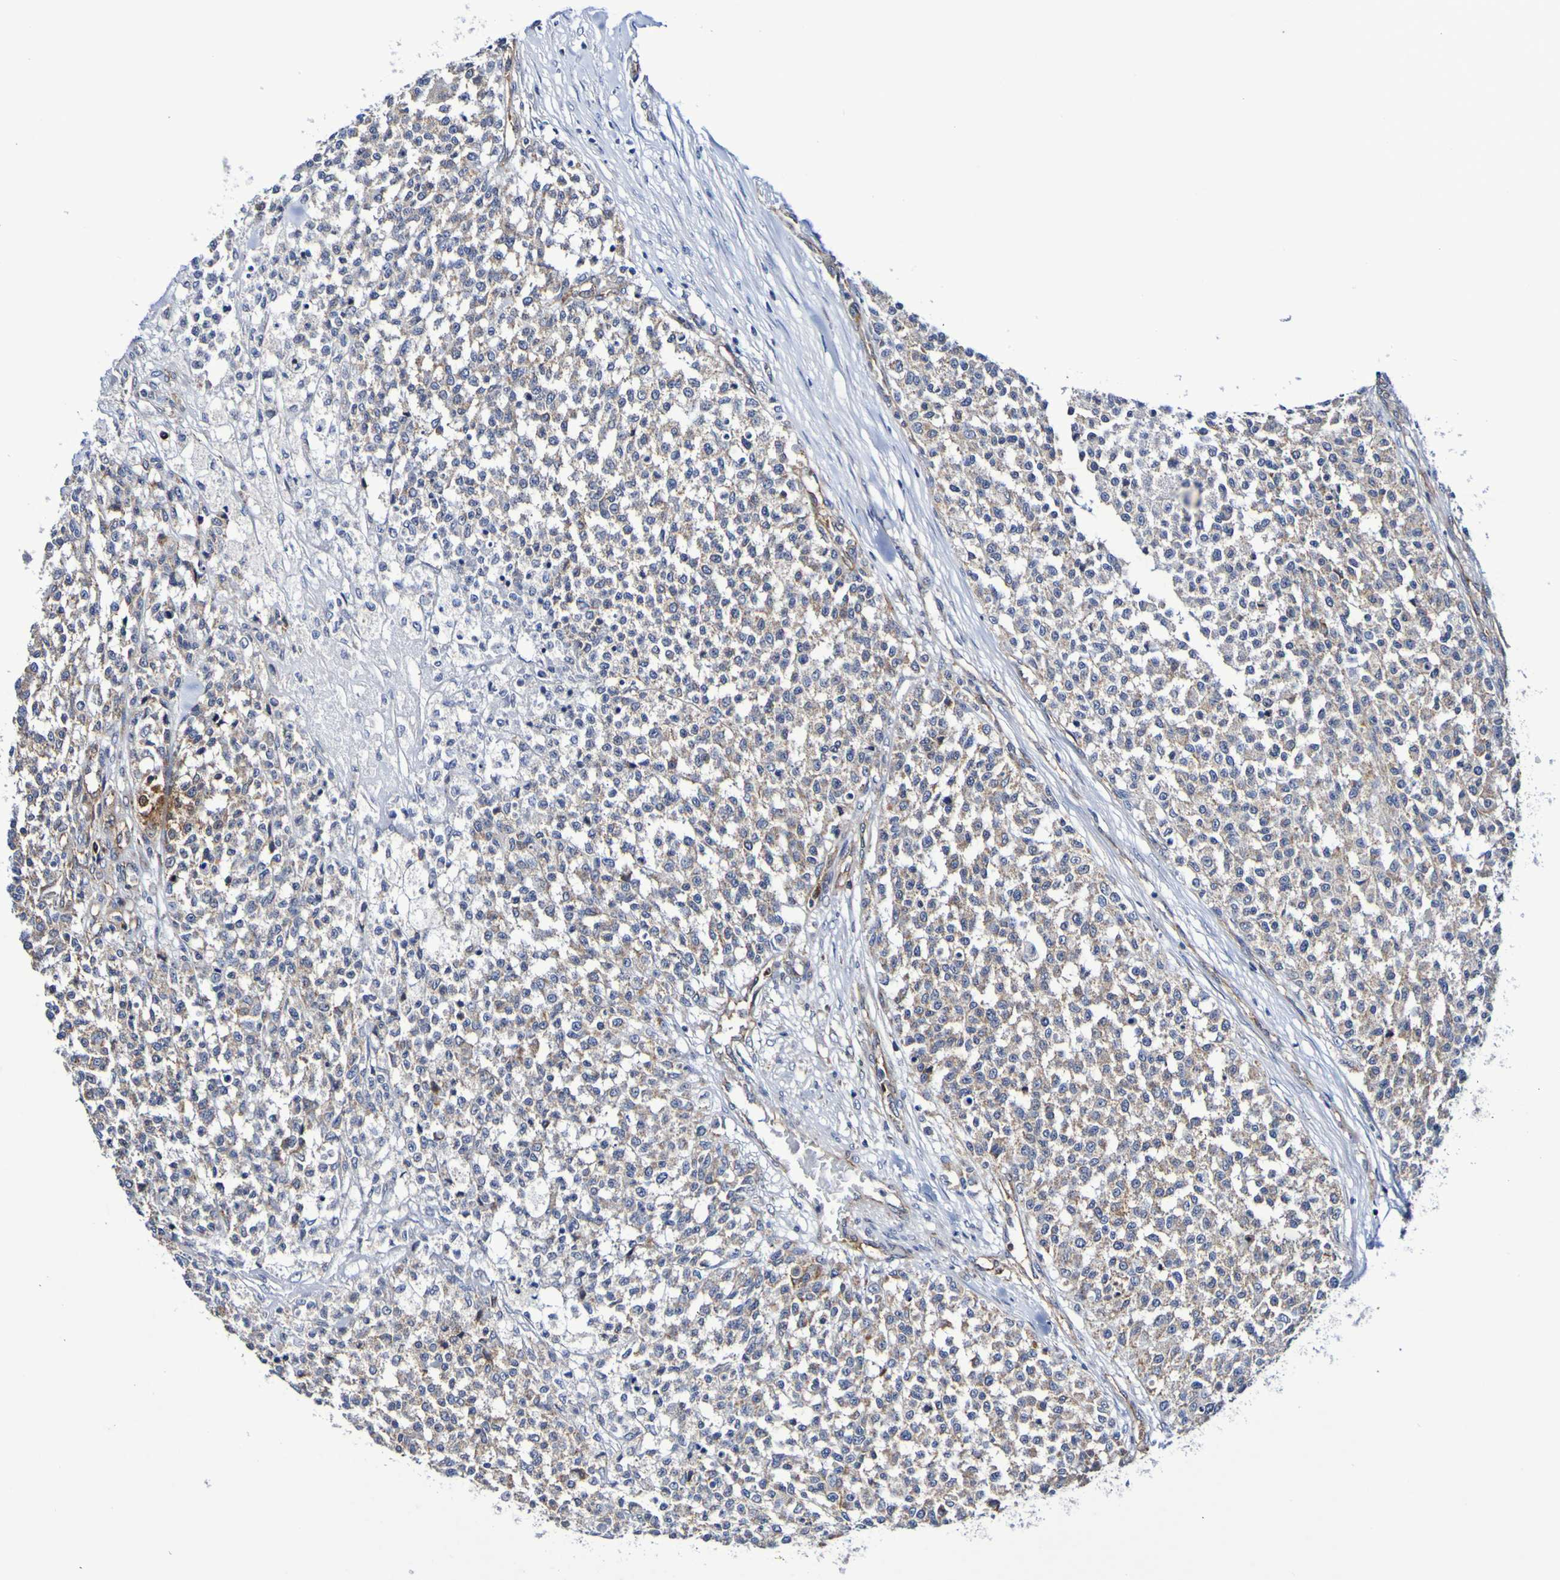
{"staining": {"intensity": "weak", "quantity": ">75%", "location": "cytoplasmic/membranous"}, "tissue": "testis cancer", "cell_type": "Tumor cells", "image_type": "cancer", "snomed": [{"axis": "morphology", "description": "Seminoma, NOS"}, {"axis": "topography", "description": "Testis"}], "caption": "A high-resolution photomicrograph shows immunohistochemistry (IHC) staining of seminoma (testis), which displays weak cytoplasmic/membranous positivity in approximately >75% of tumor cells.", "gene": "GJB1", "patient": {"sex": "male", "age": 59}}